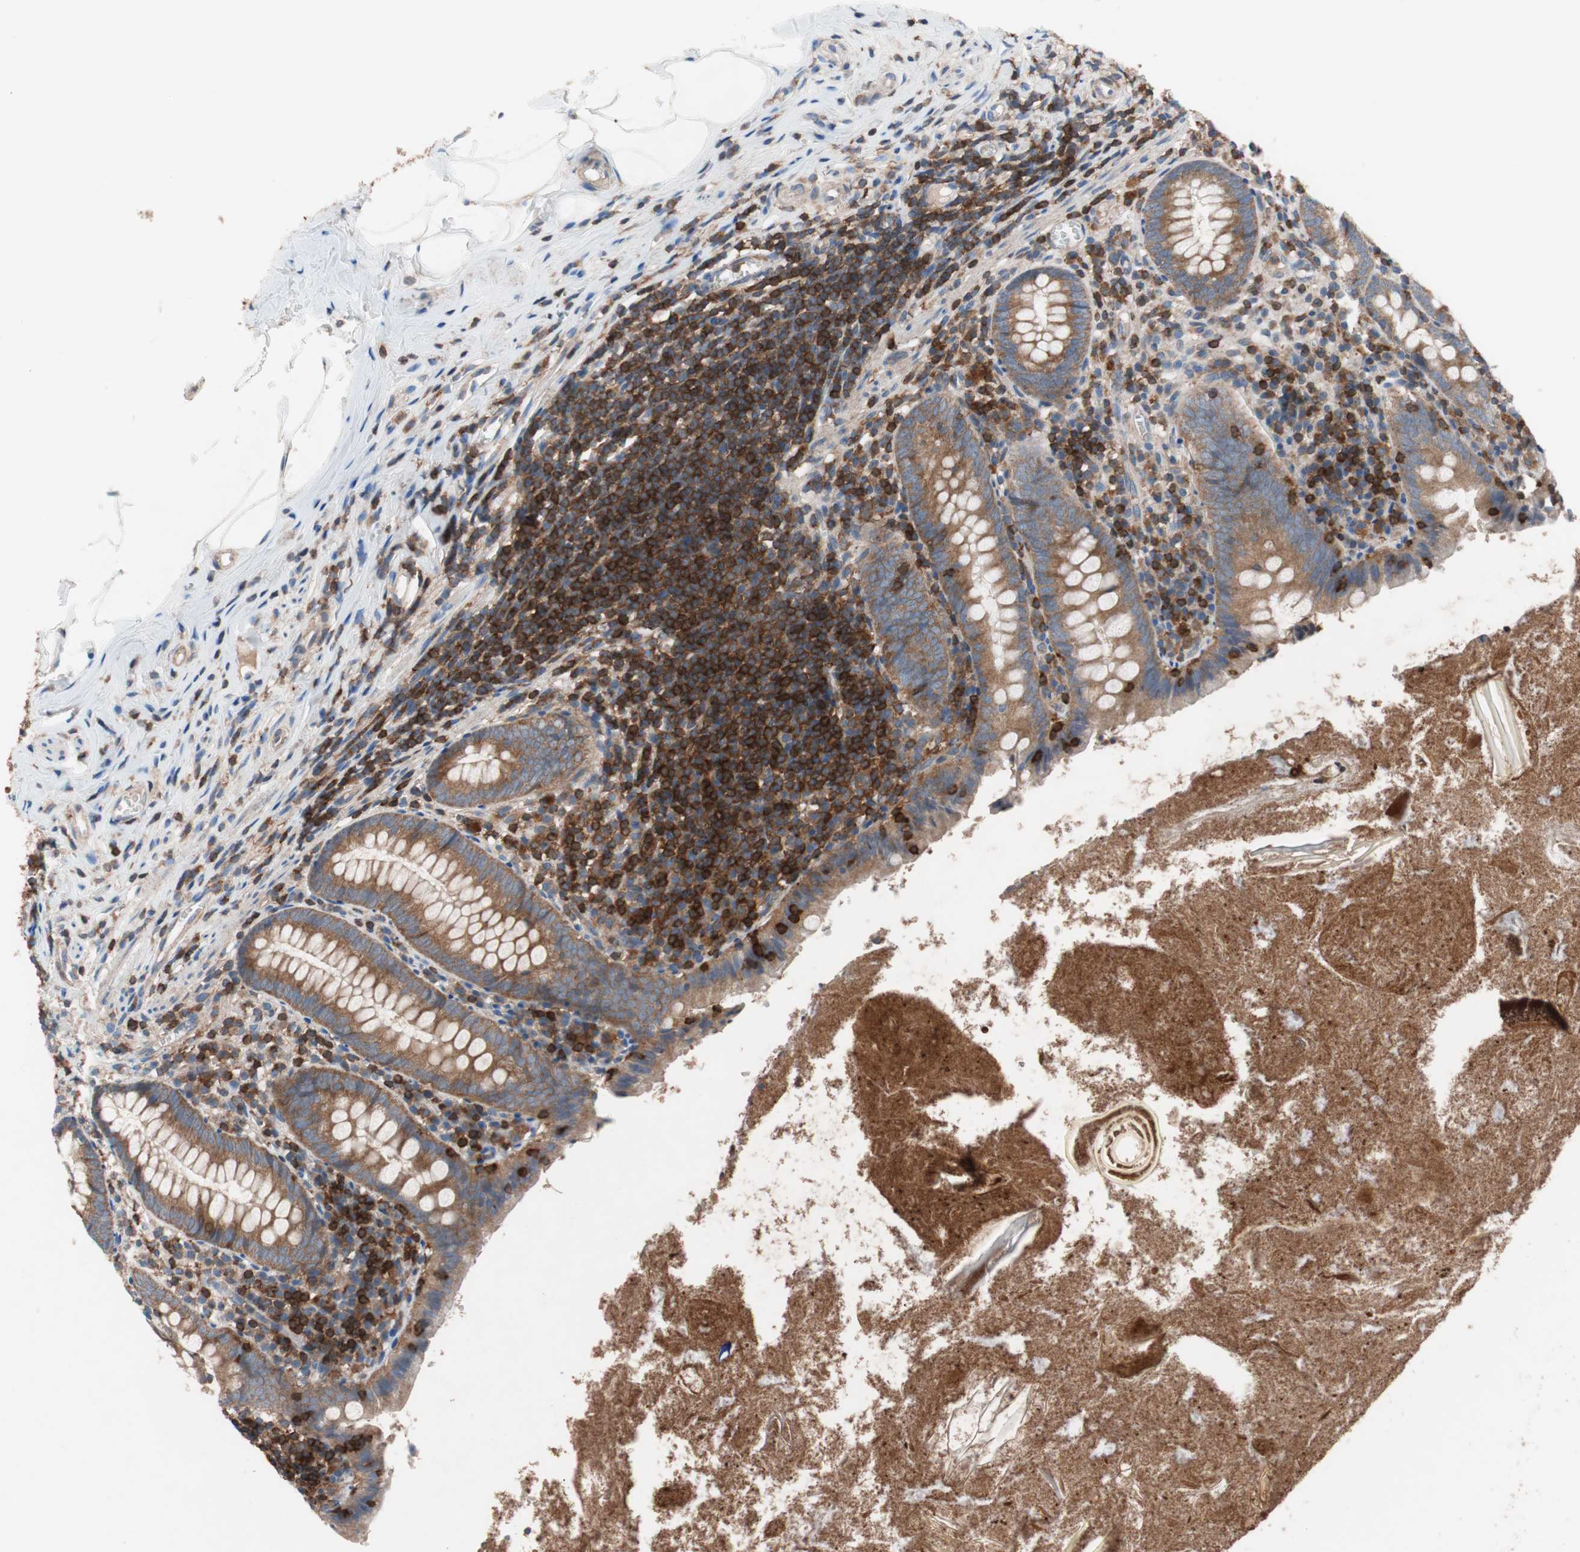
{"staining": {"intensity": "moderate", "quantity": ">75%", "location": "cytoplasmic/membranous"}, "tissue": "appendix", "cell_type": "Glandular cells", "image_type": "normal", "snomed": [{"axis": "morphology", "description": "Normal tissue, NOS"}, {"axis": "topography", "description": "Appendix"}], "caption": "An image of appendix stained for a protein exhibits moderate cytoplasmic/membranous brown staining in glandular cells. (DAB IHC with brightfield microscopy, high magnification).", "gene": "PIK3R1", "patient": {"sex": "male", "age": 52}}